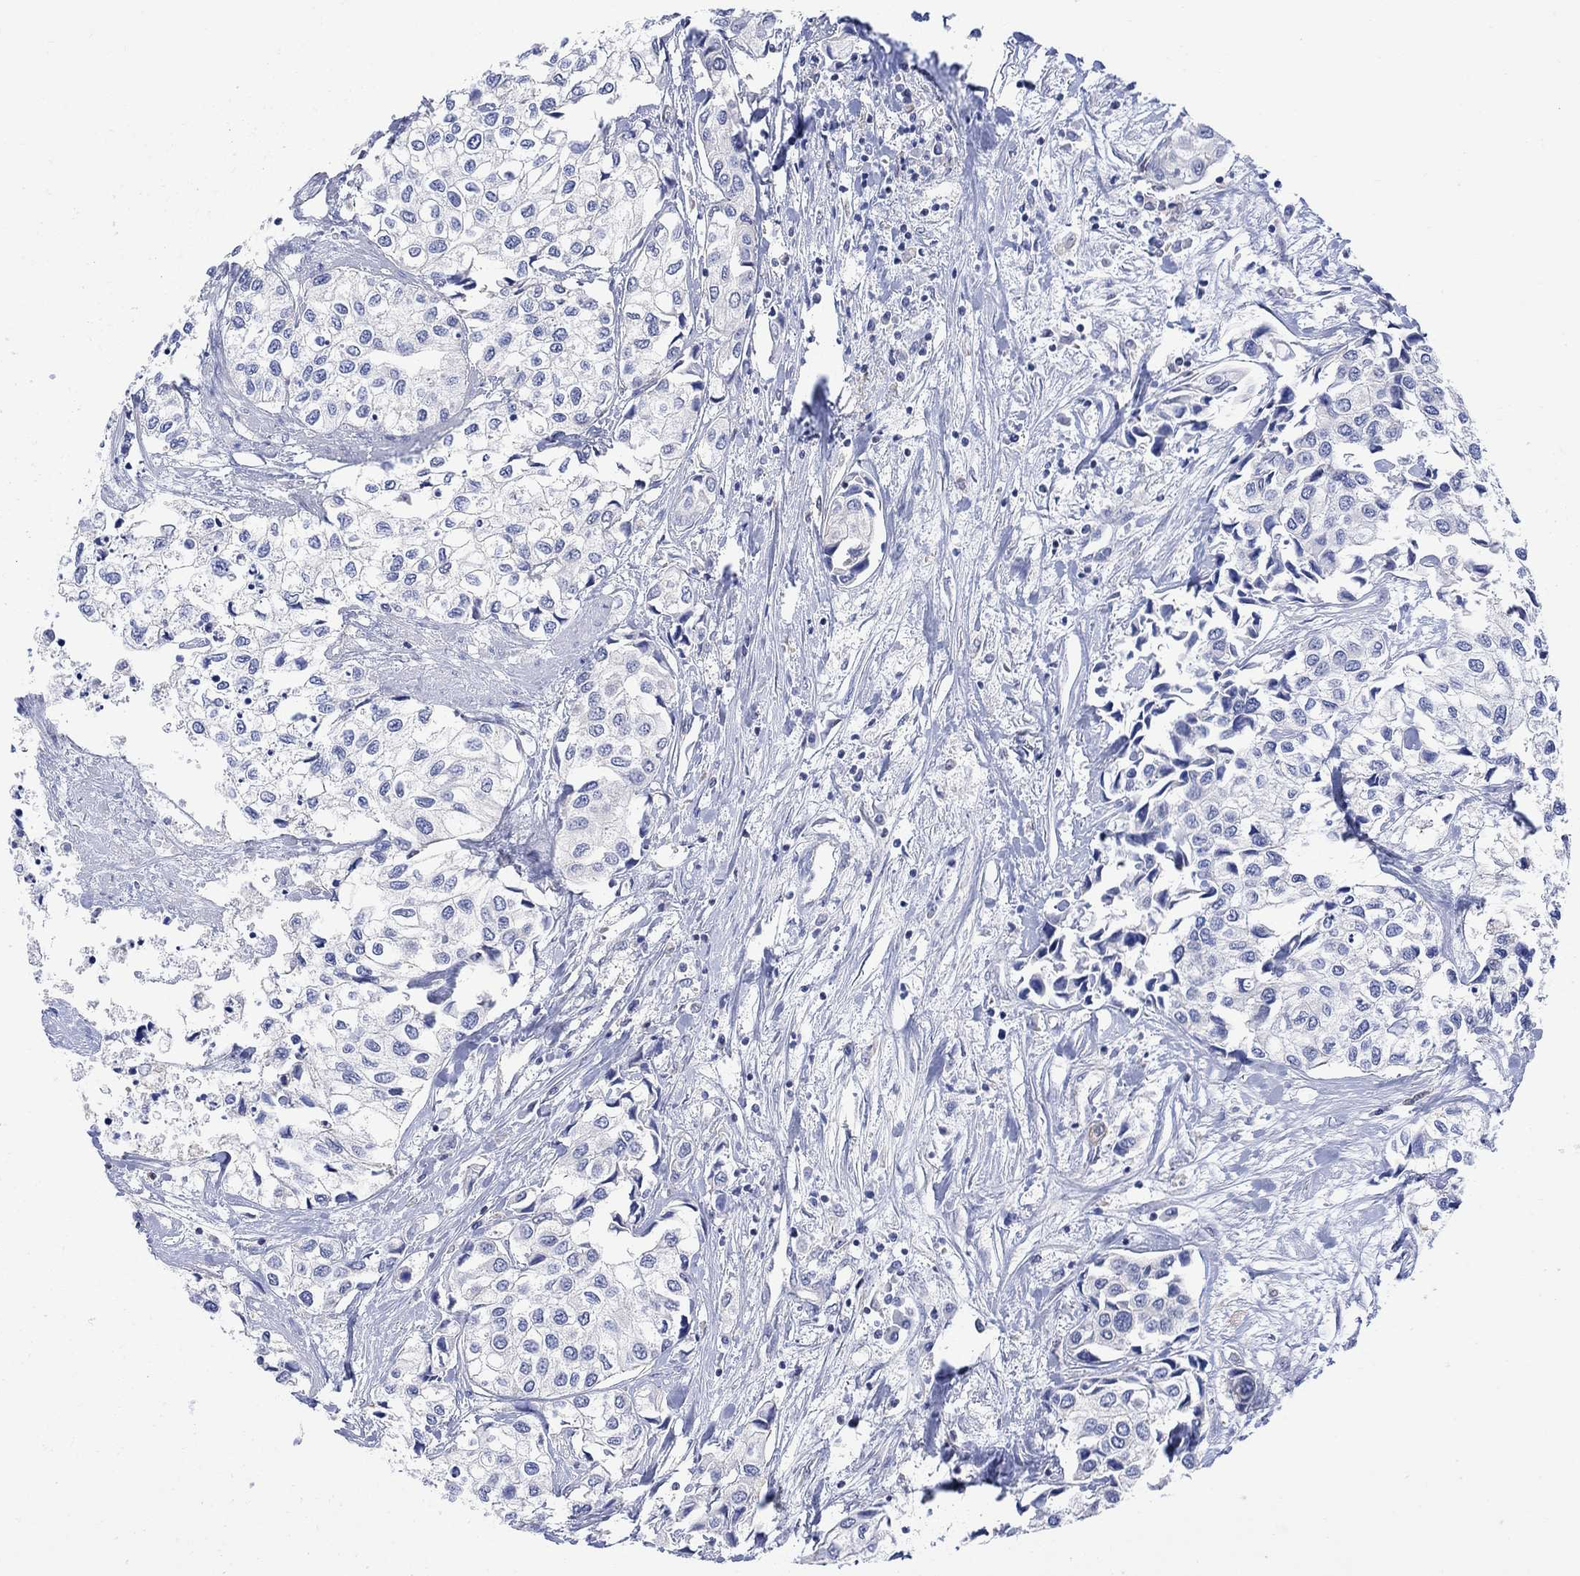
{"staining": {"intensity": "negative", "quantity": "none", "location": "none"}, "tissue": "urothelial cancer", "cell_type": "Tumor cells", "image_type": "cancer", "snomed": [{"axis": "morphology", "description": "Urothelial carcinoma, High grade"}, {"axis": "topography", "description": "Urinary bladder"}], "caption": "An immunohistochemistry (IHC) photomicrograph of high-grade urothelial carcinoma is shown. There is no staining in tumor cells of high-grade urothelial carcinoma.", "gene": "GBP5", "patient": {"sex": "male", "age": 73}}